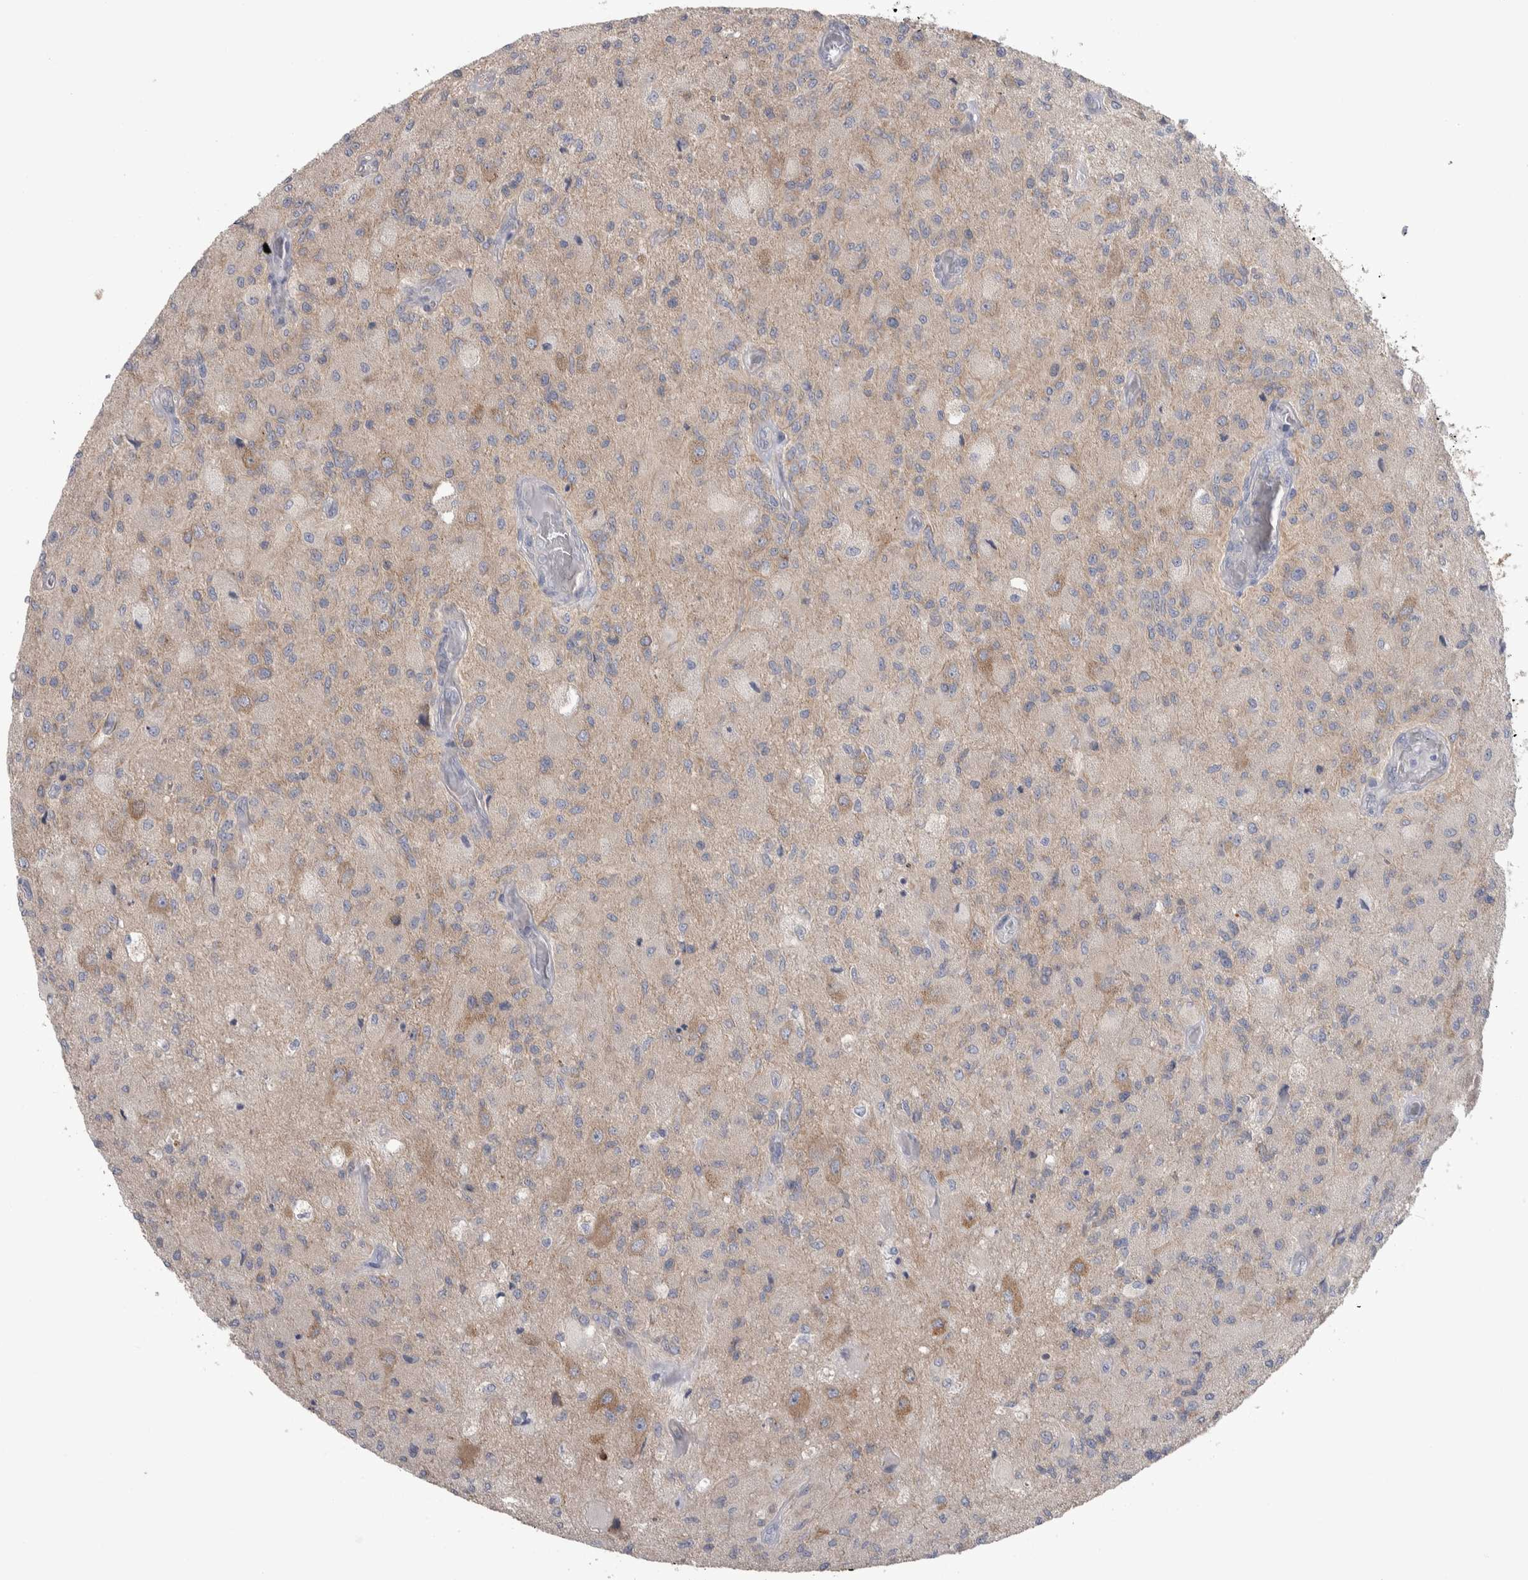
{"staining": {"intensity": "weak", "quantity": ">75%", "location": "cytoplasmic/membranous"}, "tissue": "glioma", "cell_type": "Tumor cells", "image_type": "cancer", "snomed": [{"axis": "morphology", "description": "Normal tissue, NOS"}, {"axis": "morphology", "description": "Glioma, malignant, High grade"}, {"axis": "topography", "description": "Cerebral cortex"}], "caption": "Weak cytoplasmic/membranous staining is present in approximately >75% of tumor cells in glioma.", "gene": "GPHN", "patient": {"sex": "male", "age": 77}}